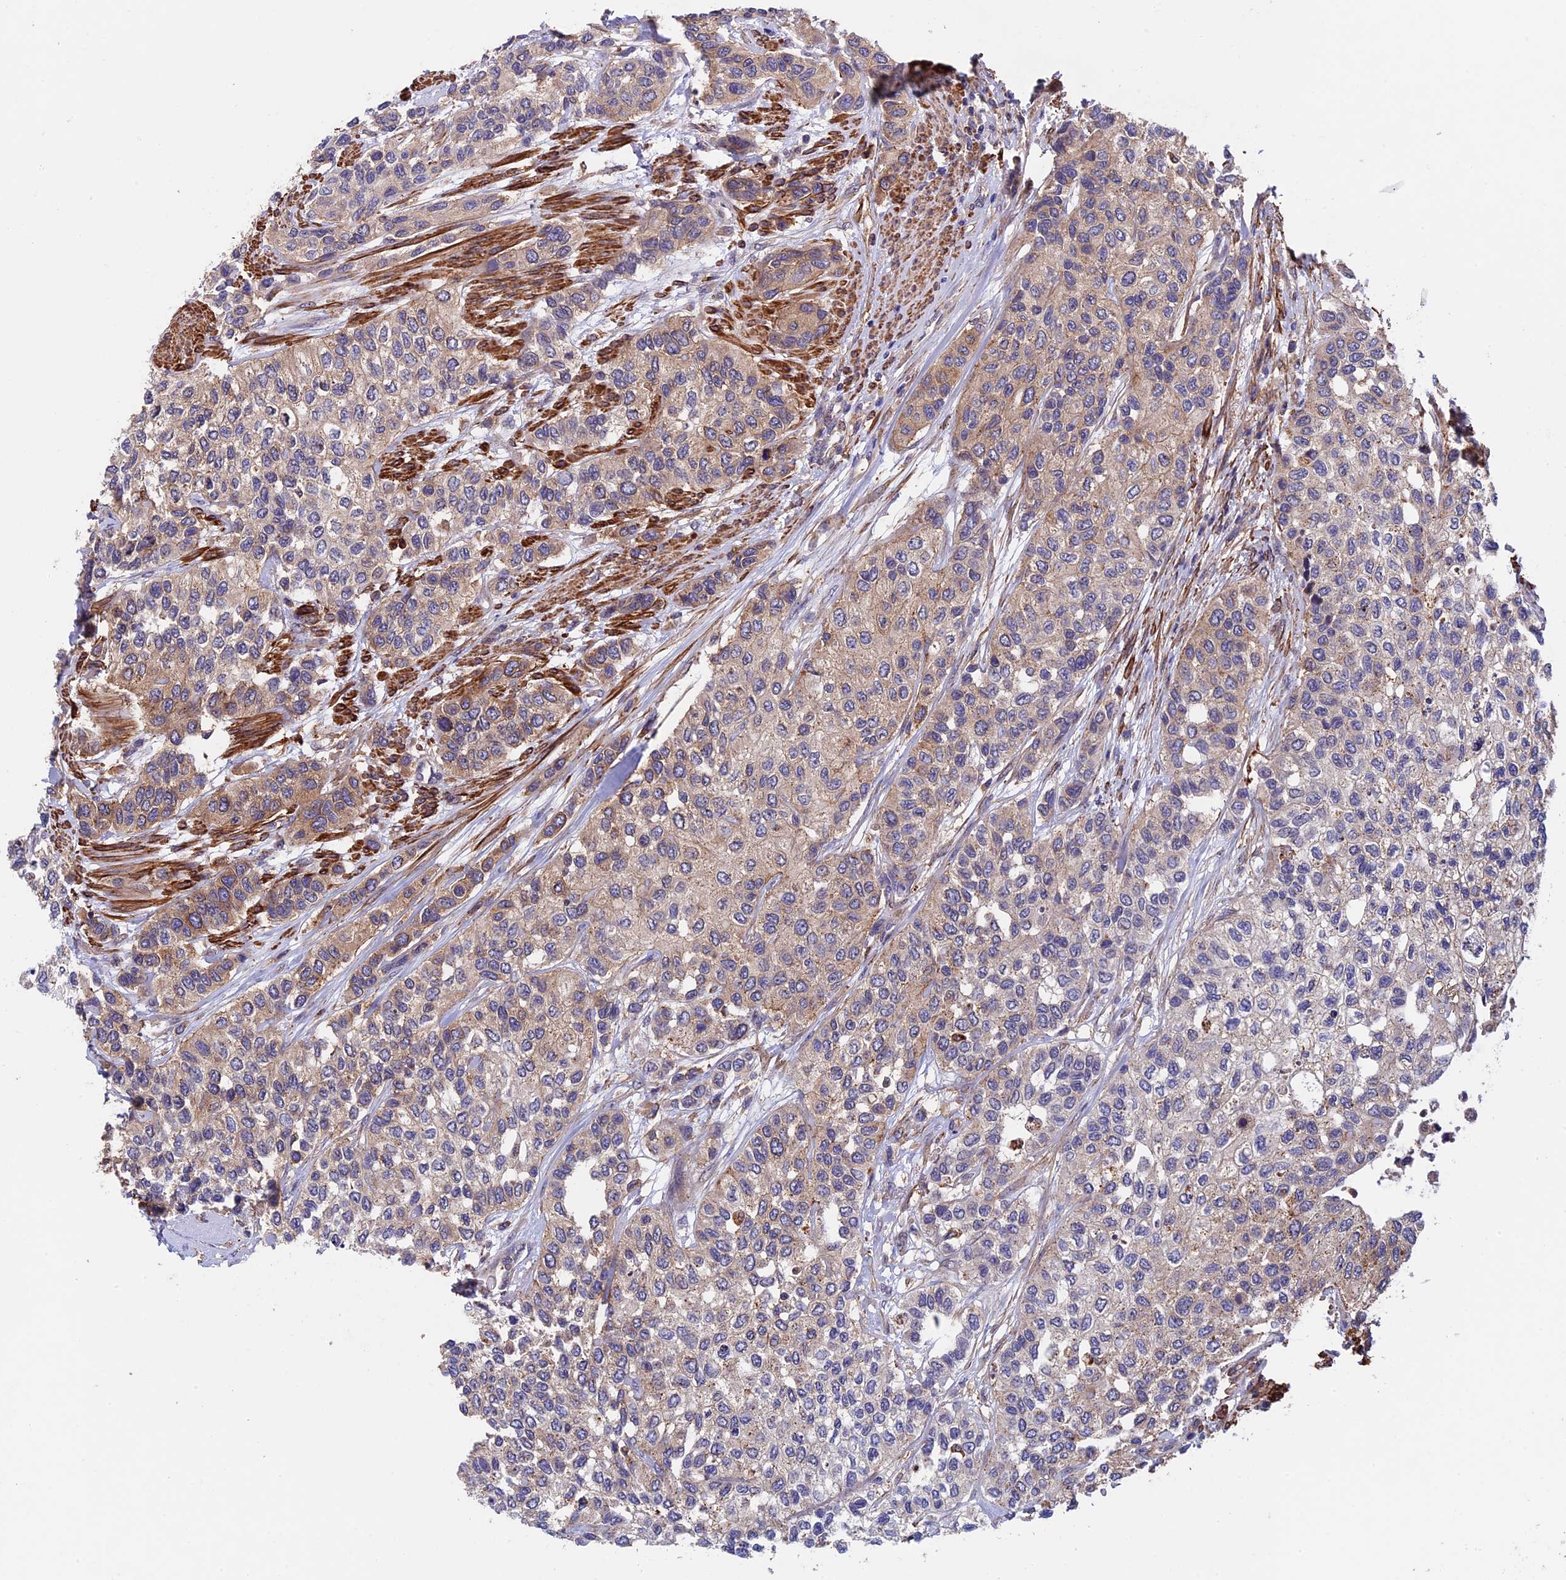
{"staining": {"intensity": "moderate", "quantity": "<25%", "location": "cytoplasmic/membranous"}, "tissue": "urothelial cancer", "cell_type": "Tumor cells", "image_type": "cancer", "snomed": [{"axis": "morphology", "description": "Normal tissue, NOS"}, {"axis": "morphology", "description": "Urothelial carcinoma, High grade"}, {"axis": "topography", "description": "Vascular tissue"}, {"axis": "topography", "description": "Urinary bladder"}], "caption": "A brown stain highlights moderate cytoplasmic/membranous staining of a protein in urothelial carcinoma (high-grade) tumor cells. The protein of interest is stained brown, and the nuclei are stained in blue (DAB IHC with brightfield microscopy, high magnification).", "gene": "SLC9A5", "patient": {"sex": "female", "age": 56}}